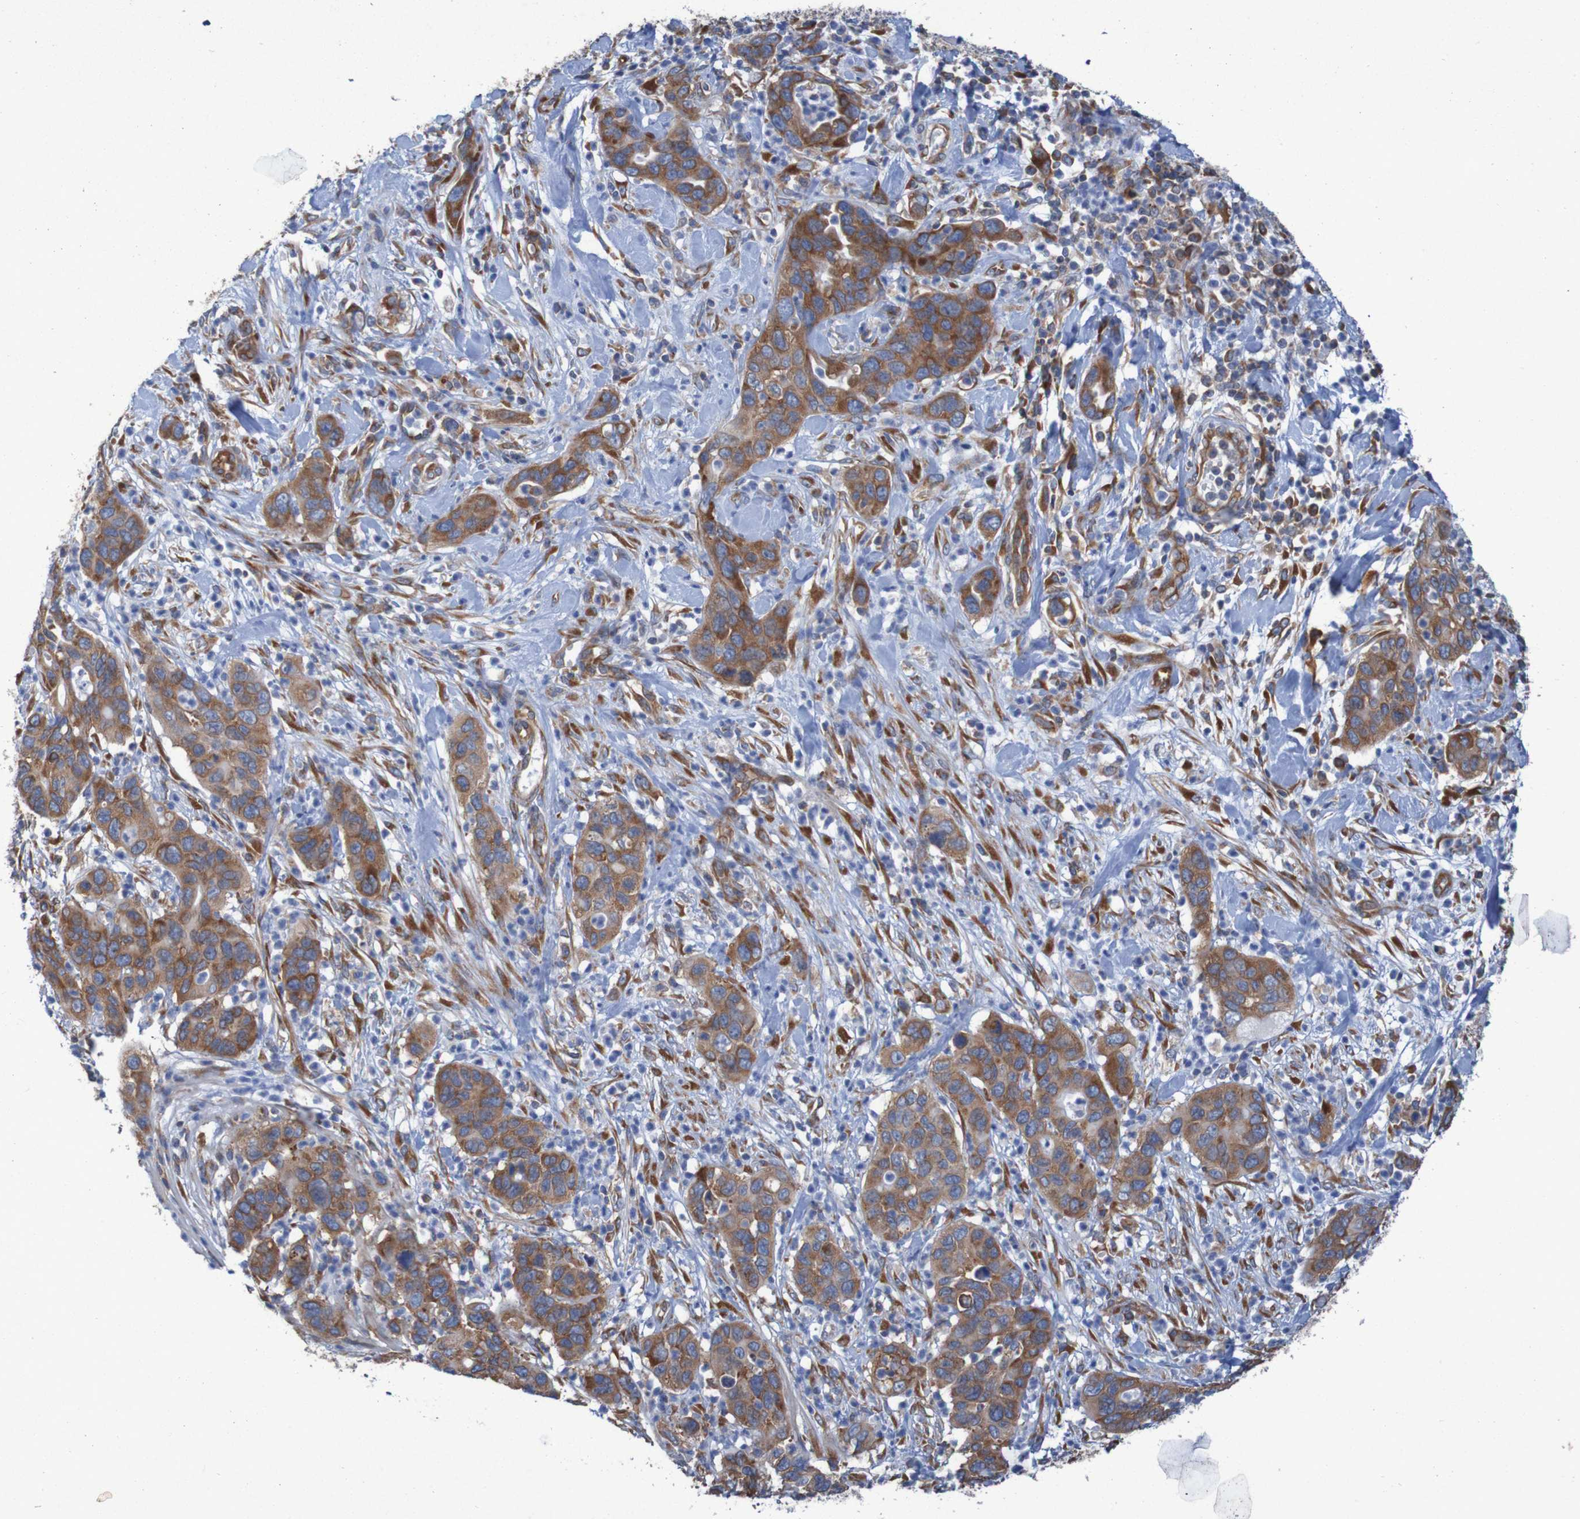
{"staining": {"intensity": "strong", "quantity": ">75%", "location": "cytoplasmic/membranous"}, "tissue": "pancreatic cancer", "cell_type": "Tumor cells", "image_type": "cancer", "snomed": [{"axis": "morphology", "description": "Adenocarcinoma, NOS"}, {"axis": "topography", "description": "Pancreas"}], "caption": "Human pancreatic cancer (adenocarcinoma) stained with a protein marker reveals strong staining in tumor cells.", "gene": "RPL10", "patient": {"sex": "female", "age": 71}}